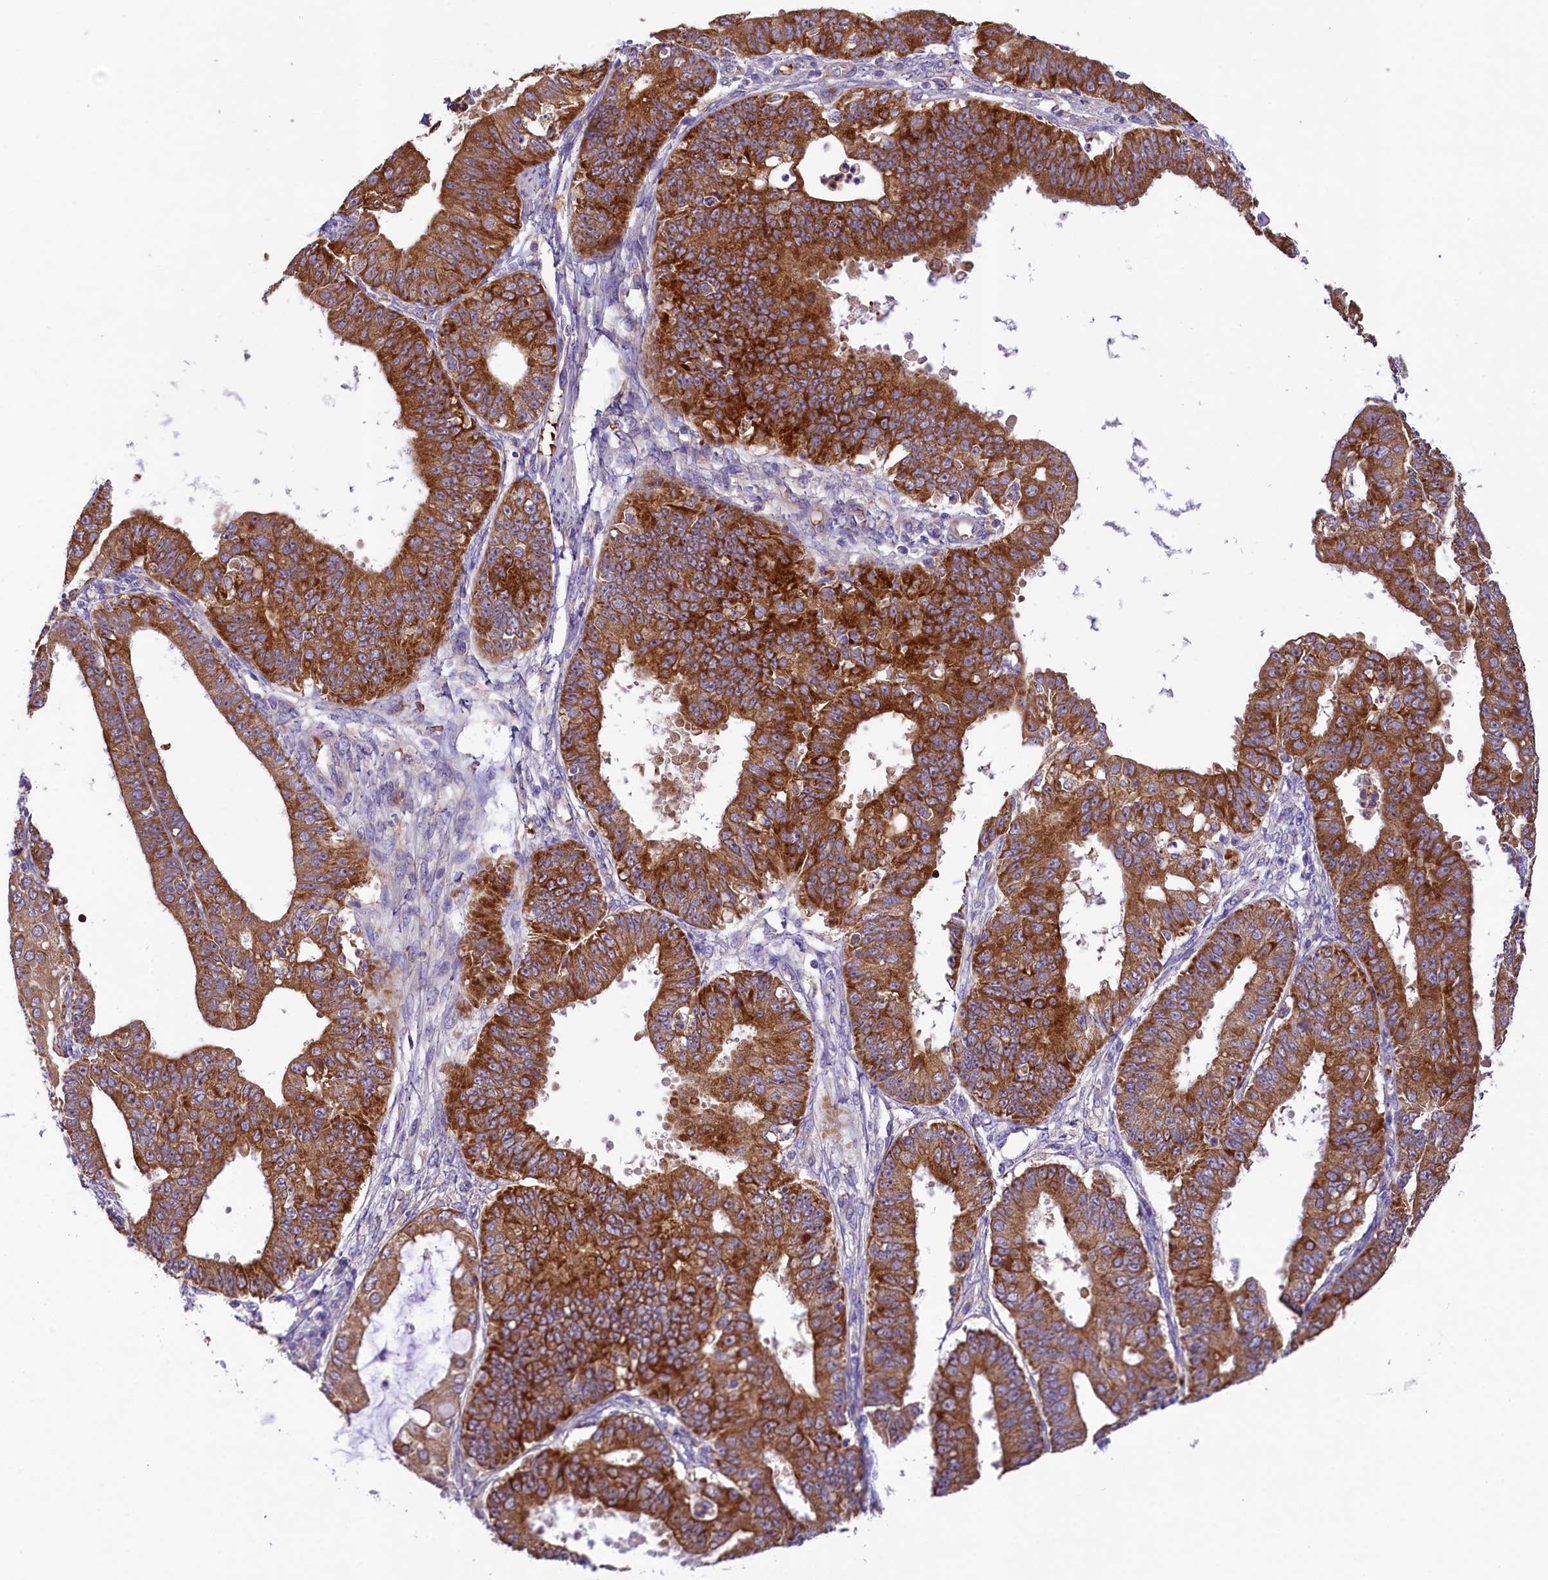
{"staining": {"intensity": "strong", "quantity": ">75%", "location": "cytoplasmic/membranous"}, "tissue": "ovarian cancer", "cell_type": "Tumor cells", "image_type": "cancer", "snomed": [{"axis": "morphology", "description": "Carcinoma, endometroid"}, {"axis": "topography", "description": "Appendix"}, {"axis": "topography", "description": "Ovary"}], "caption": "Strong cytoplasmic/membranous expression is seen in approximately >75% of tumor cells in ovarian cancer.", "gene": "LARP4", "patient": {"sex": "female", "age": 42}}